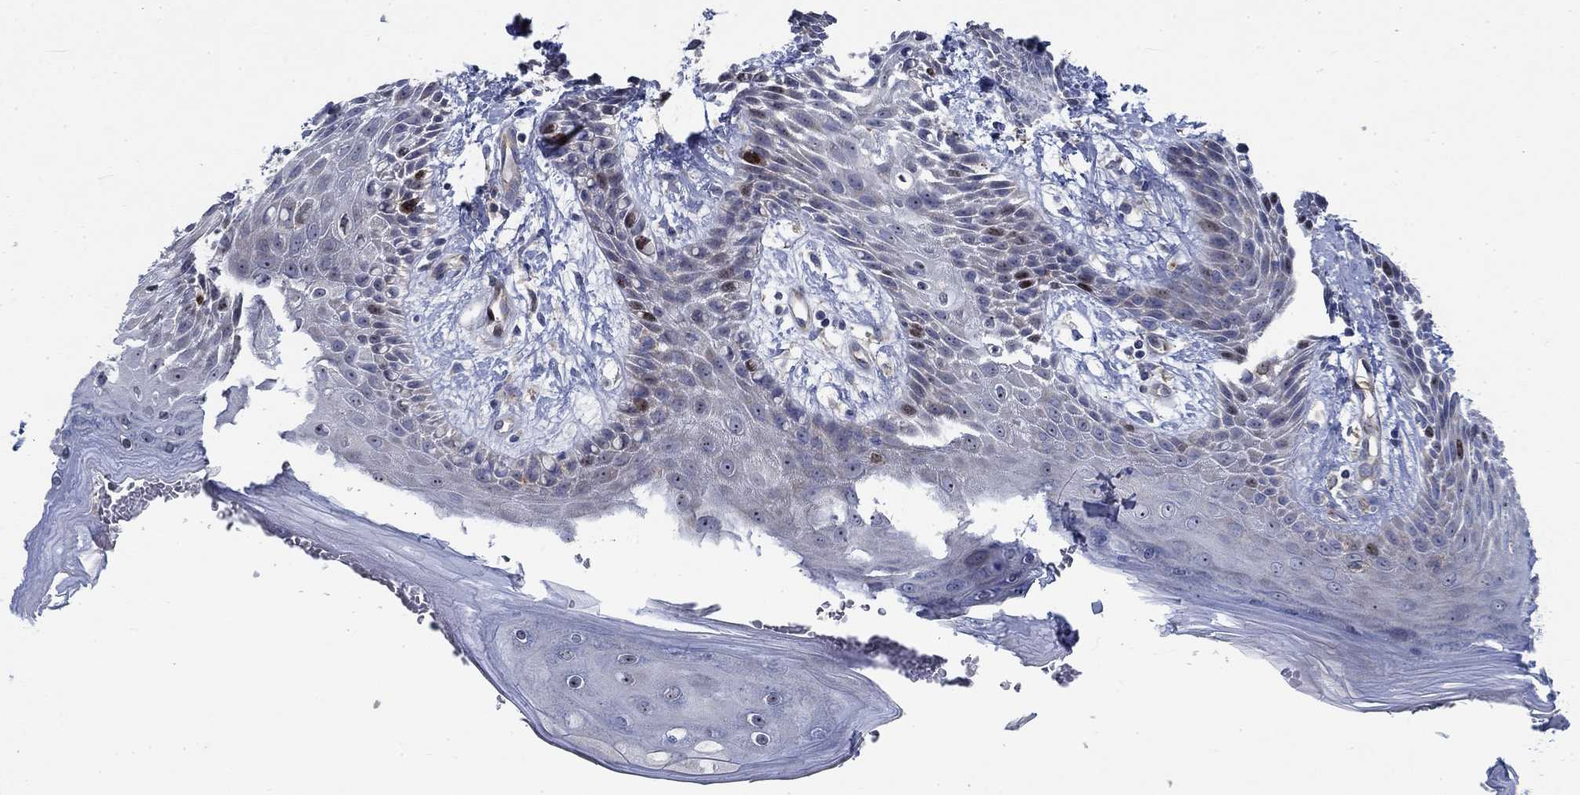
{"staining": {"intensity": "moderate", "quantity": "<25%", "location": "nuclear"}, "tissue": "skin", "cell_type": "Epidermal cells", "image_type": "normal", "snomed": [{"axis": "morphology", "description": "Normal tissue, NOS"}, {"axis": "topography", "description": "Anal"}], "caption": "Moderate nuclear expression for a protein is identified in about <25% of epidermal cells of normal skin using immunohistochemistry.", "gene": "MMP24", "patient": {"sex": "male", "age": 36}}